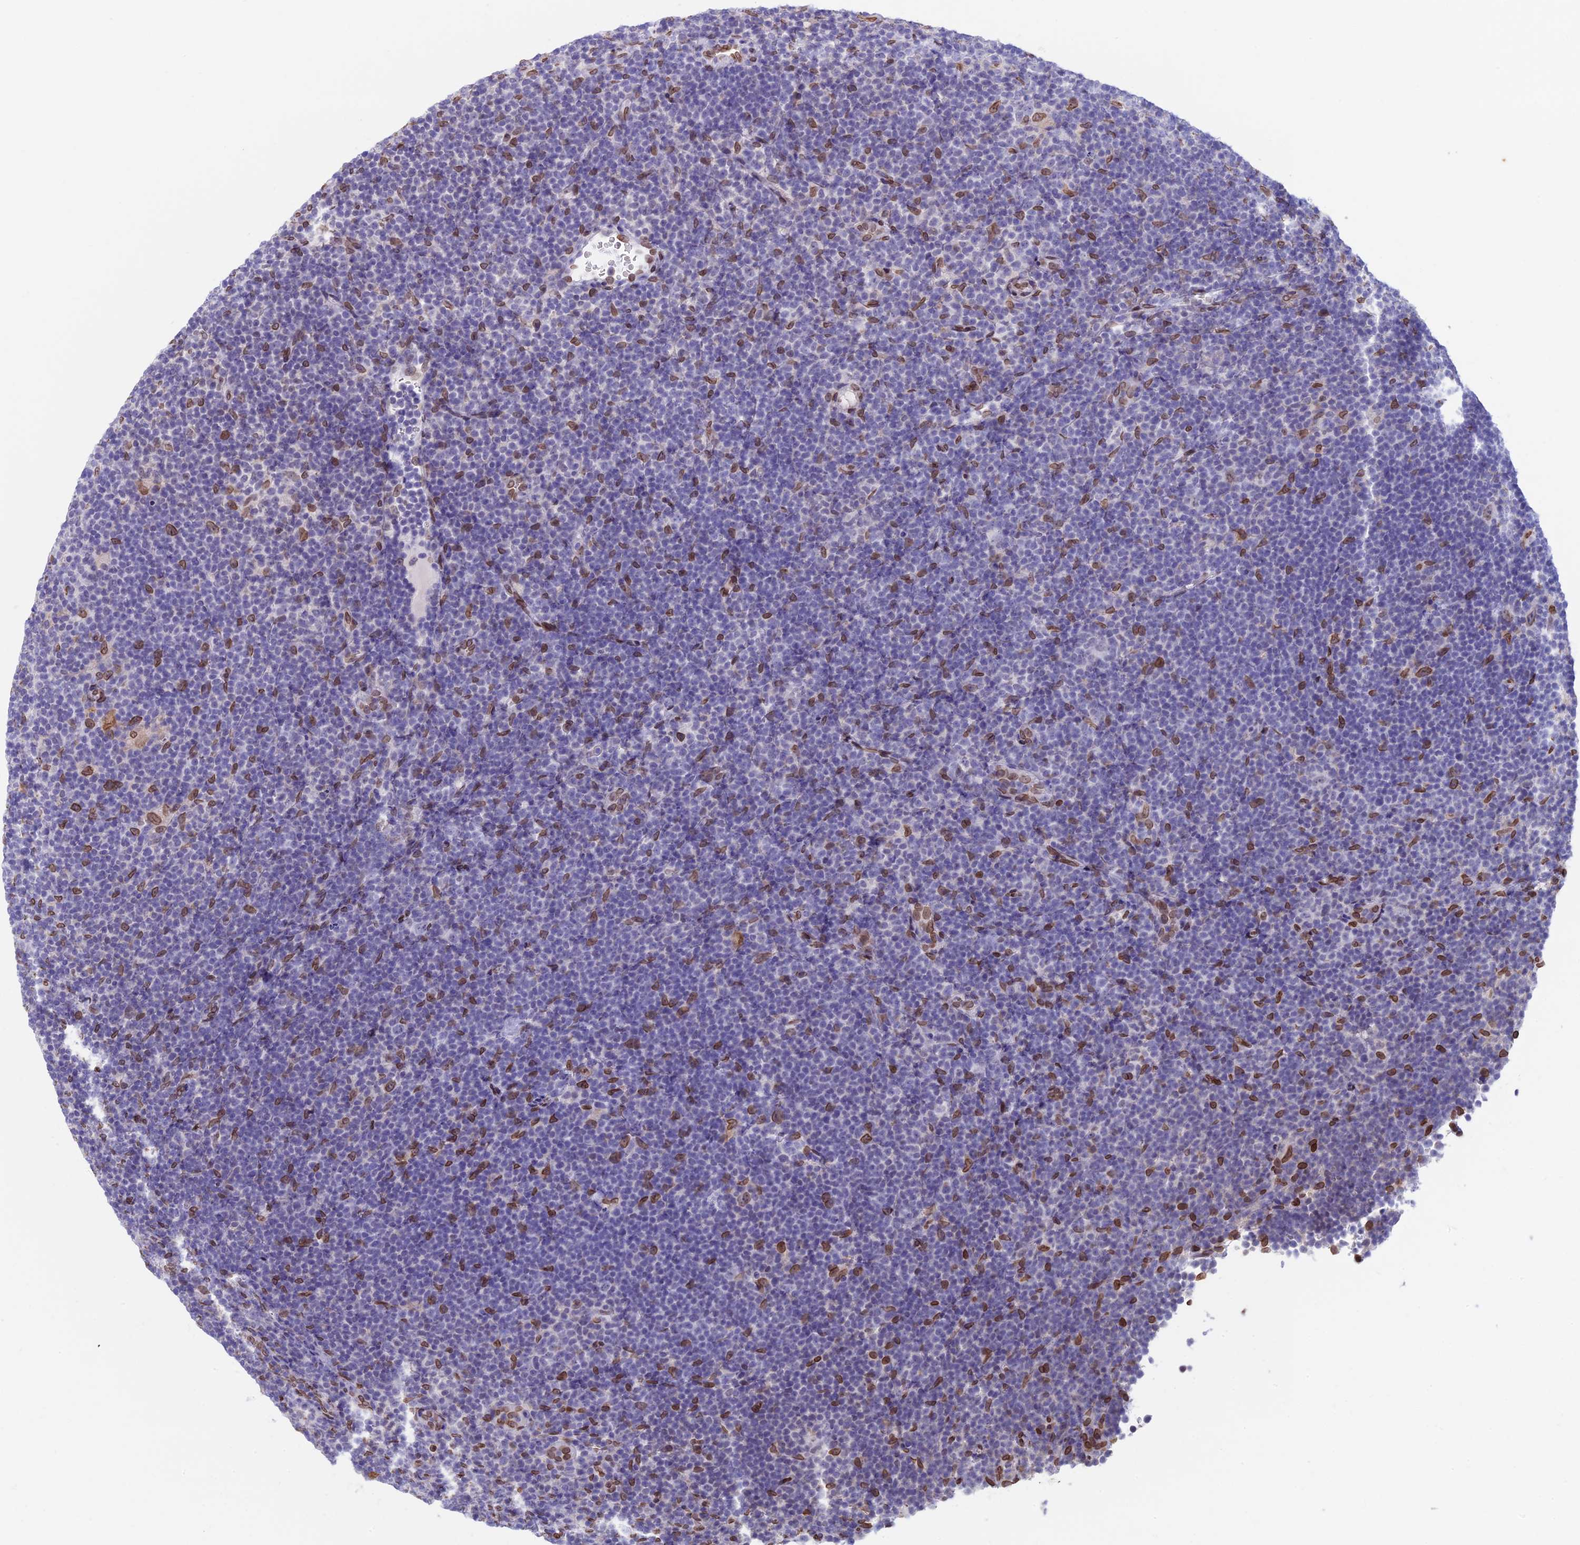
{"staining": {"intensity": "negative", "quantity": "none", "location": "none"}, "tissue": "lymphoma", "cell_type": "Tumor cells", "image_type": "cancer", "snomed": [{"axis": "morphology", "description": "Hodgkin's disease, NOS"}, {"axis": "topography", "description": "Lymph node"}], "caption": "A micrograph of human Hodgkin's disease is negative for staining in tumor cells.", "gene": "TMPRSS7", "patient": {"sex": "female", "age": 57}}